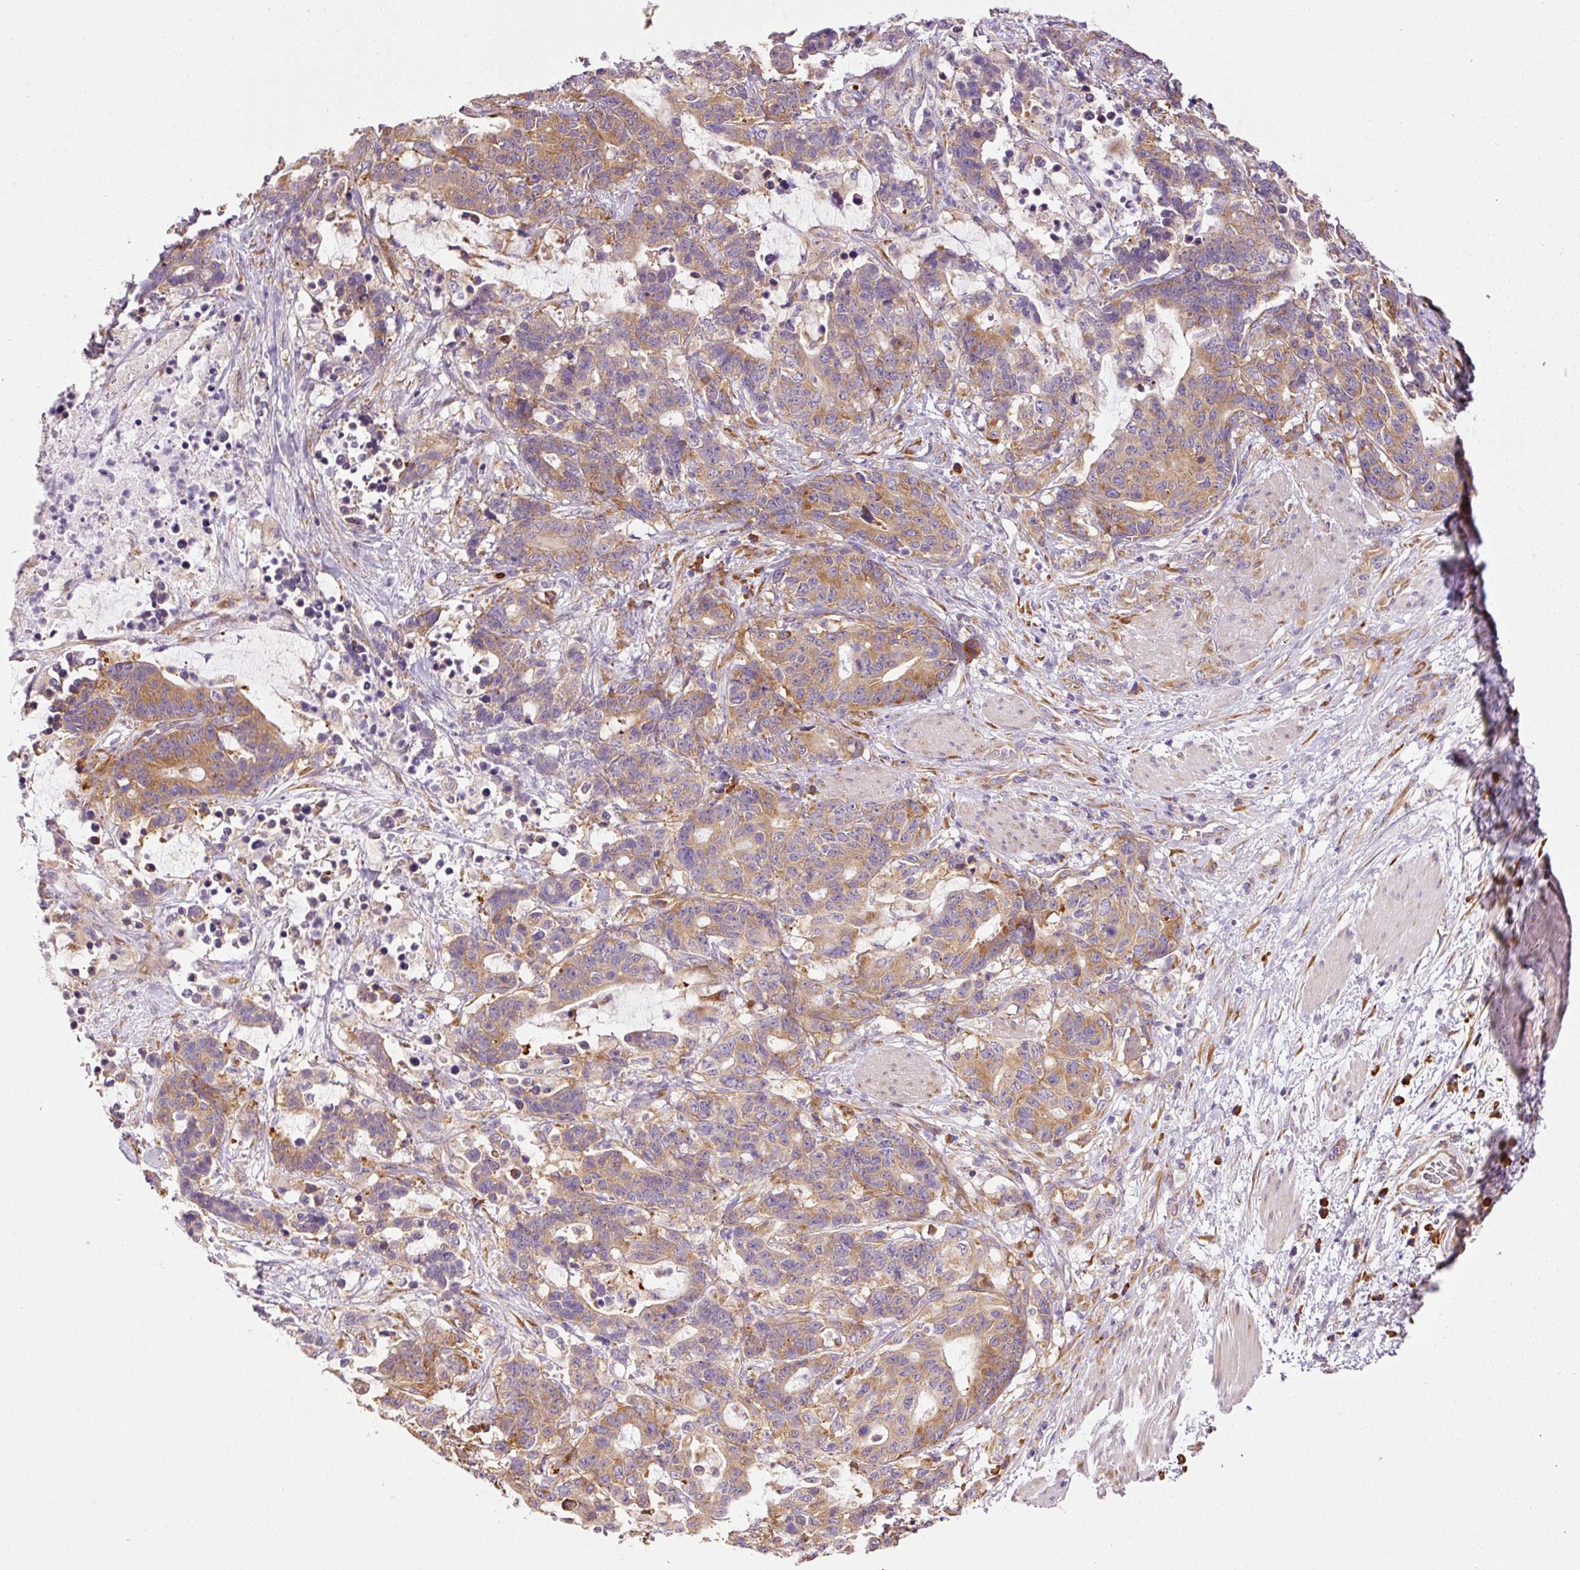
{"staining": {"intensity": "moderate", "quantity": ">75%", "location": "cytoplasmic/membranous"}, "tissue": "stomach cancer", "cell_type": "Tumor cells", "image_type": "cancer", "snomed": [{"axis": "morphology", "description": "Normal tissue, NOS"}, {"axis": "morphology", "description": "Adenocarcinoma, NOS"}, {"axis": "topography", "description": "Stomach"}], "caption": "Moderate cytoplasmic/membranous expression for a protein is seen in about >75% of tumor cells of stomach cancer using immunohistochemistry (IHC).", "gene": "RPL10A", "patient": {"sex": "female", "age": 64}}